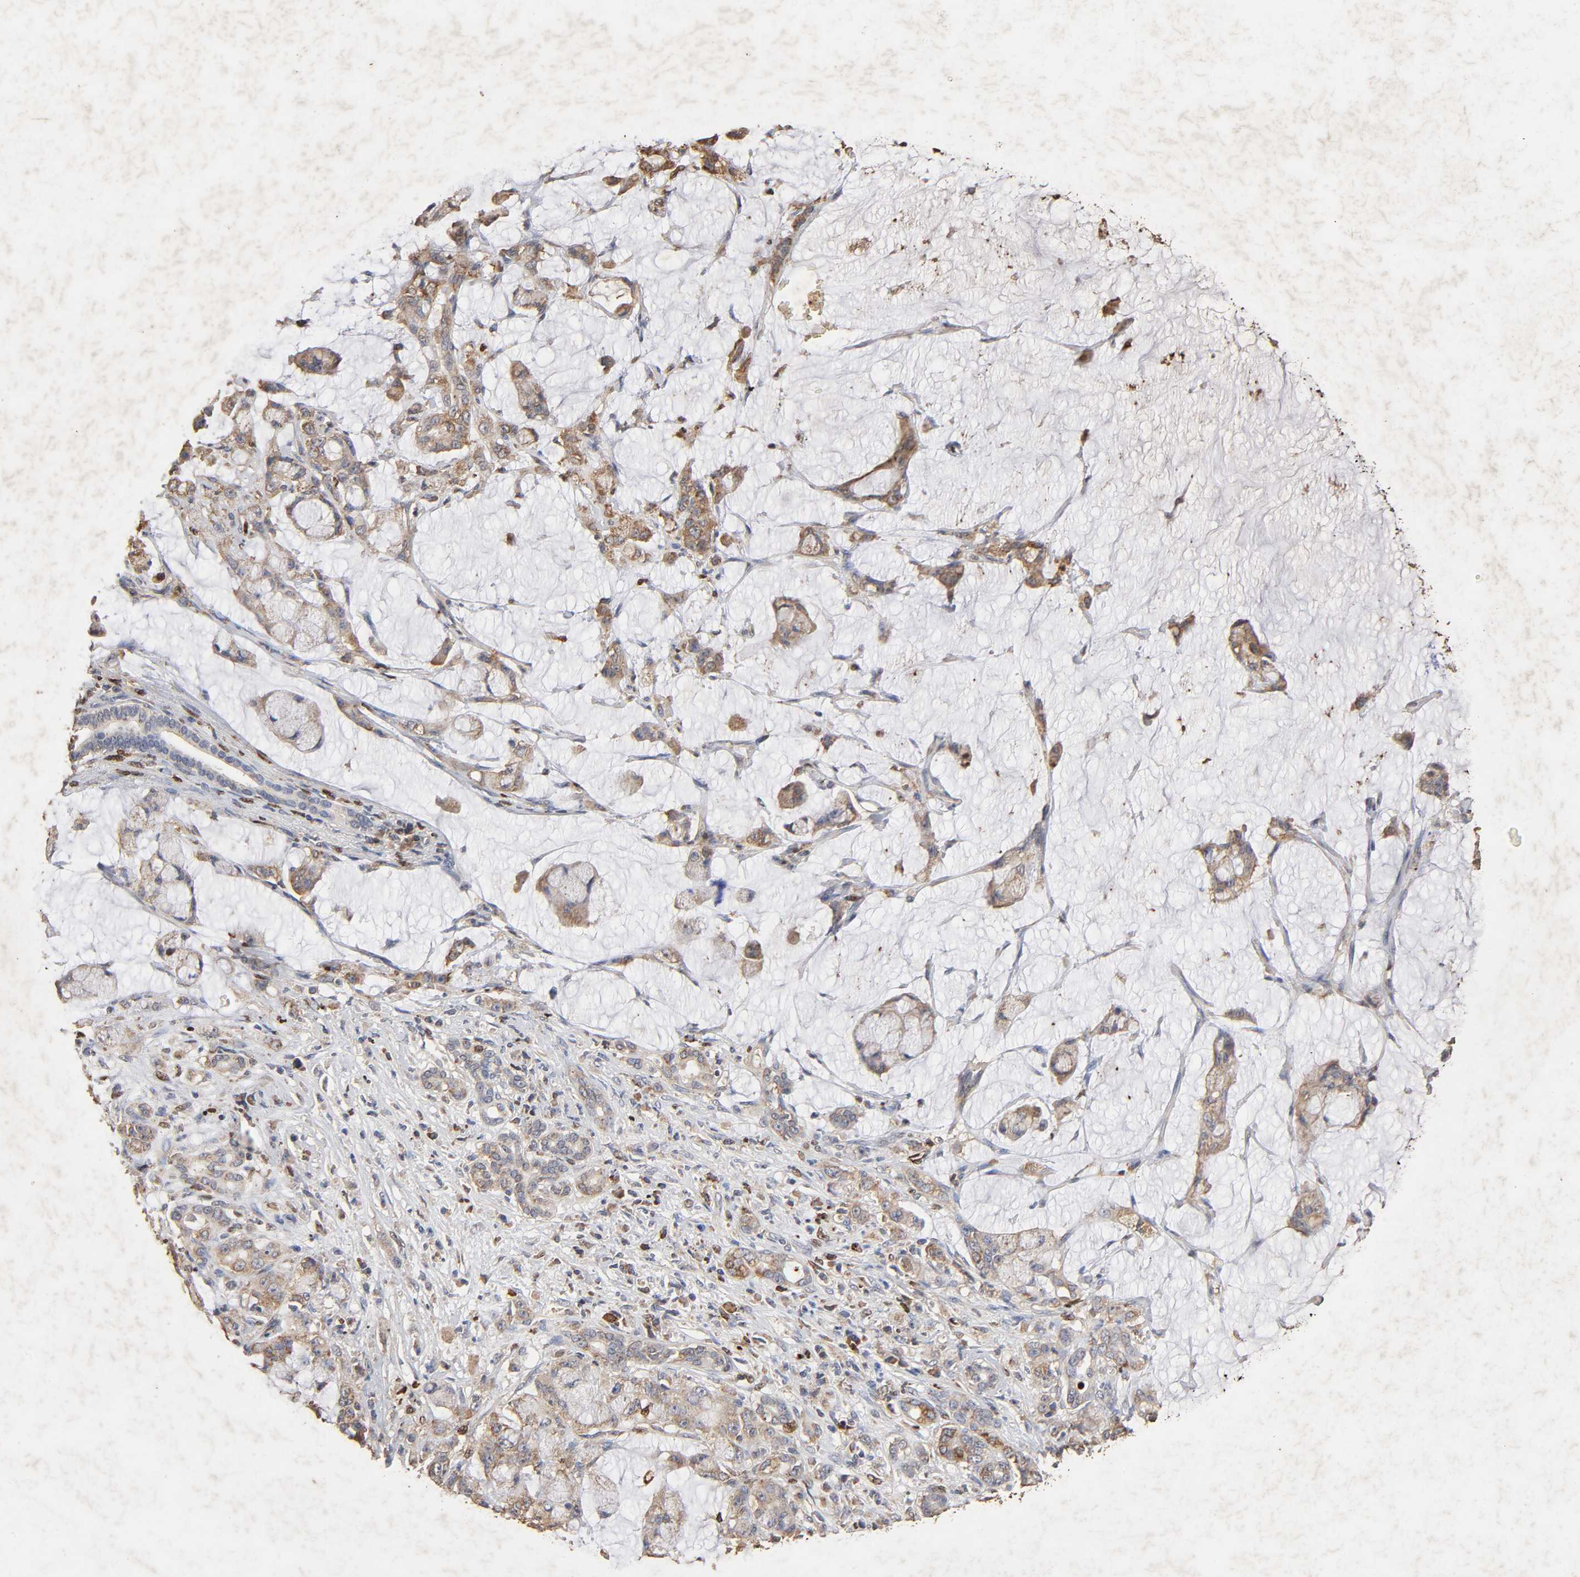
{"staining": {"intensity": "moderate", "quantity": ">75%", "location": "cytoplasmic/membranous"}, "tissue": "pancreatic cancer", "cell_type": "Tumor cells", "image_type": "cancer", "snomed": [{"axis": "morphology", "description": "Adenocarcinoma, NOS"}, {"axis": "topography", "description": "Pancreas"}], "caption": "Immunohistochemical staining of human pancreatic cancer reveals medium levels of moderate cytoplasmic/membranous protein expression in approximately >75% of tumor cells.", "gene": "CYCS", "patient": {"sex": "female", "age": 73}}